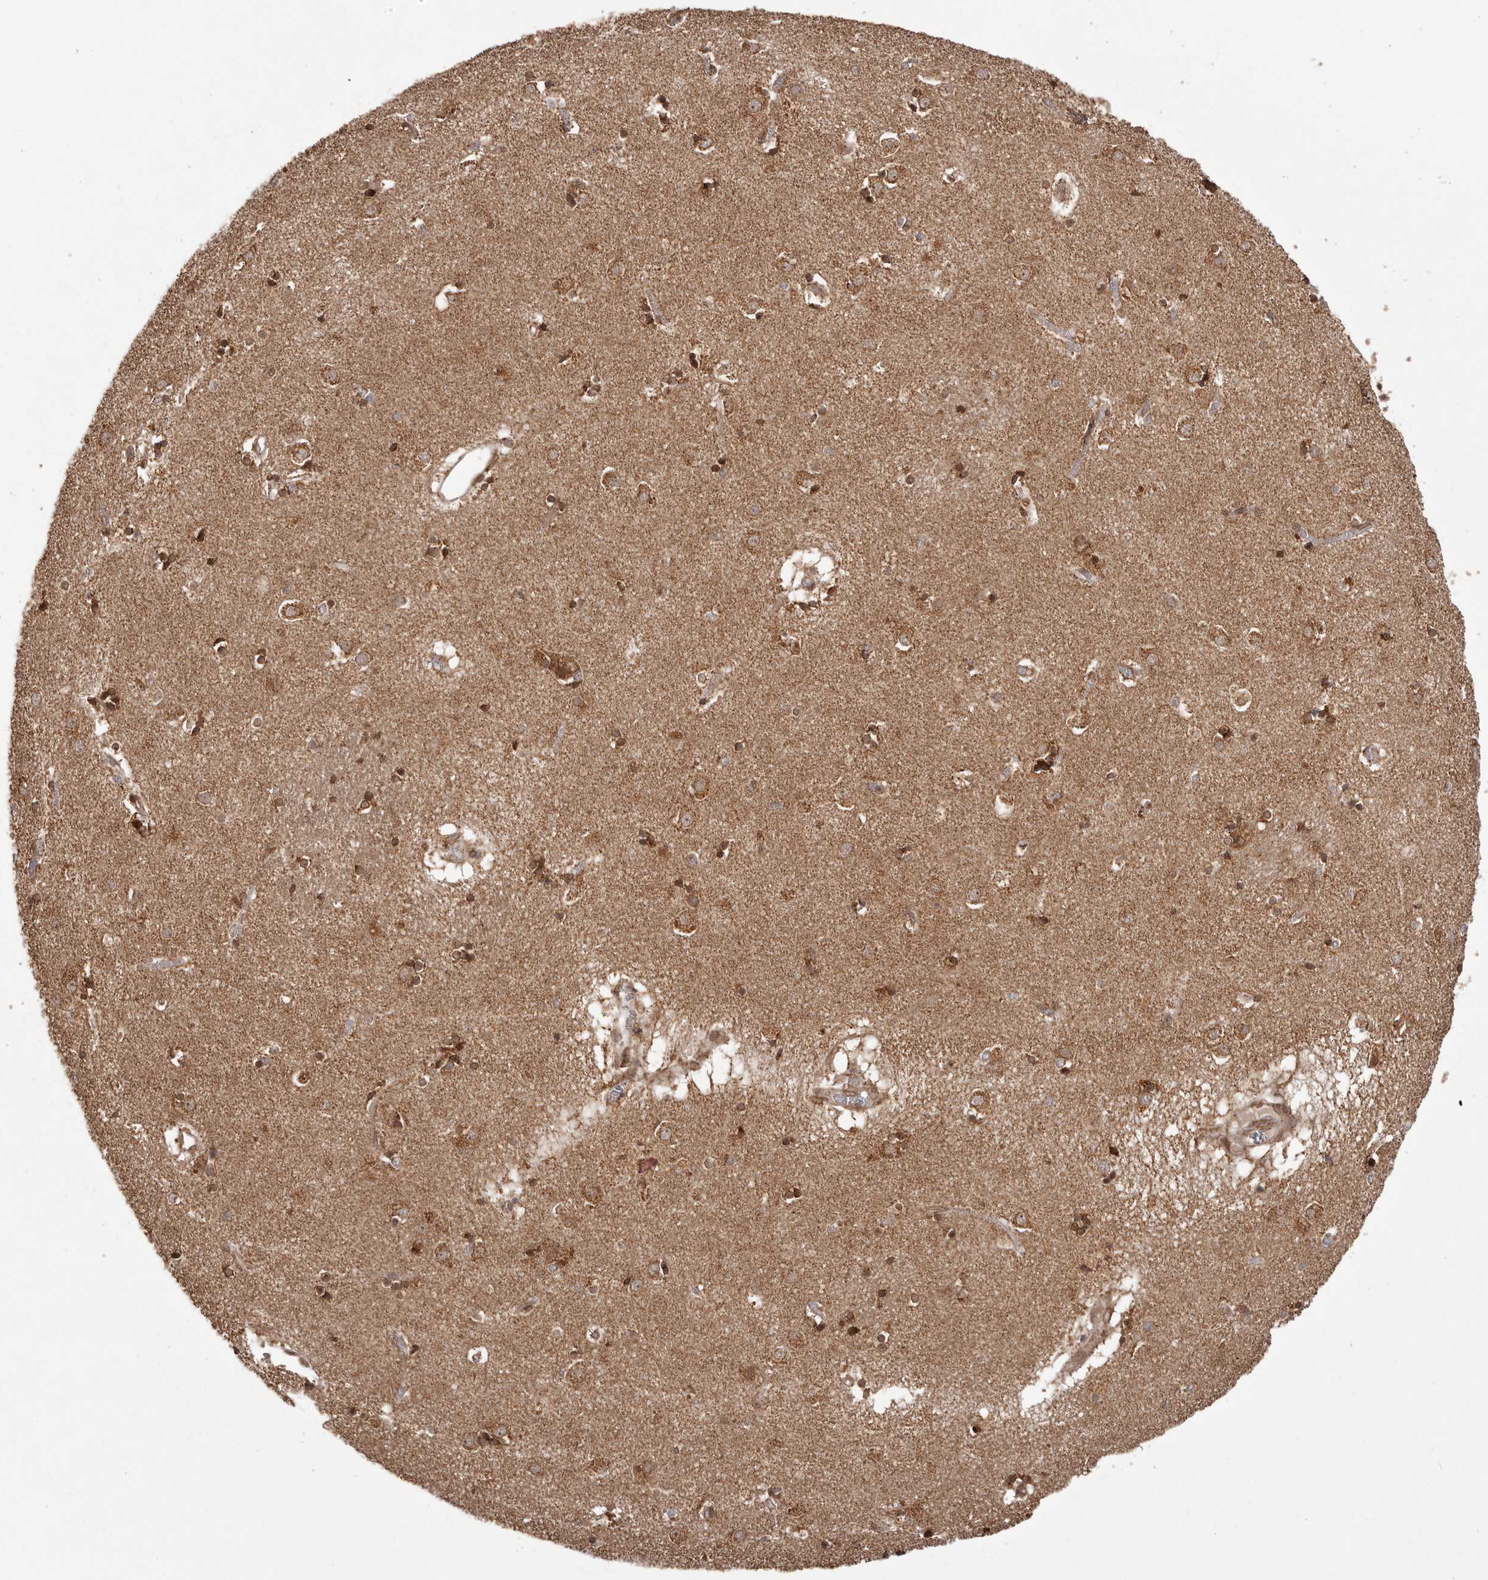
{"staining": {"intensity": "moderate", "quantity": ">75%", "location": "cytoplasmic/membranous"}, "tissue": "caudate", "cell_type": "Glial cells", "image_type": "normal", "snomed": [{"axis": "morphology", "description": "Normal tissue, NOS"}, {"axis": "topography", "description": "Lateral ventricle wall"}], "caption": "An IHC micrograph of normal tissue is shown. Protein staining in brown shows moderate cytoplasmic/membranous positivity in caudate within glial cells.", "gene": "CHRM2", "patient": {"sex": "male", "age": 70}}